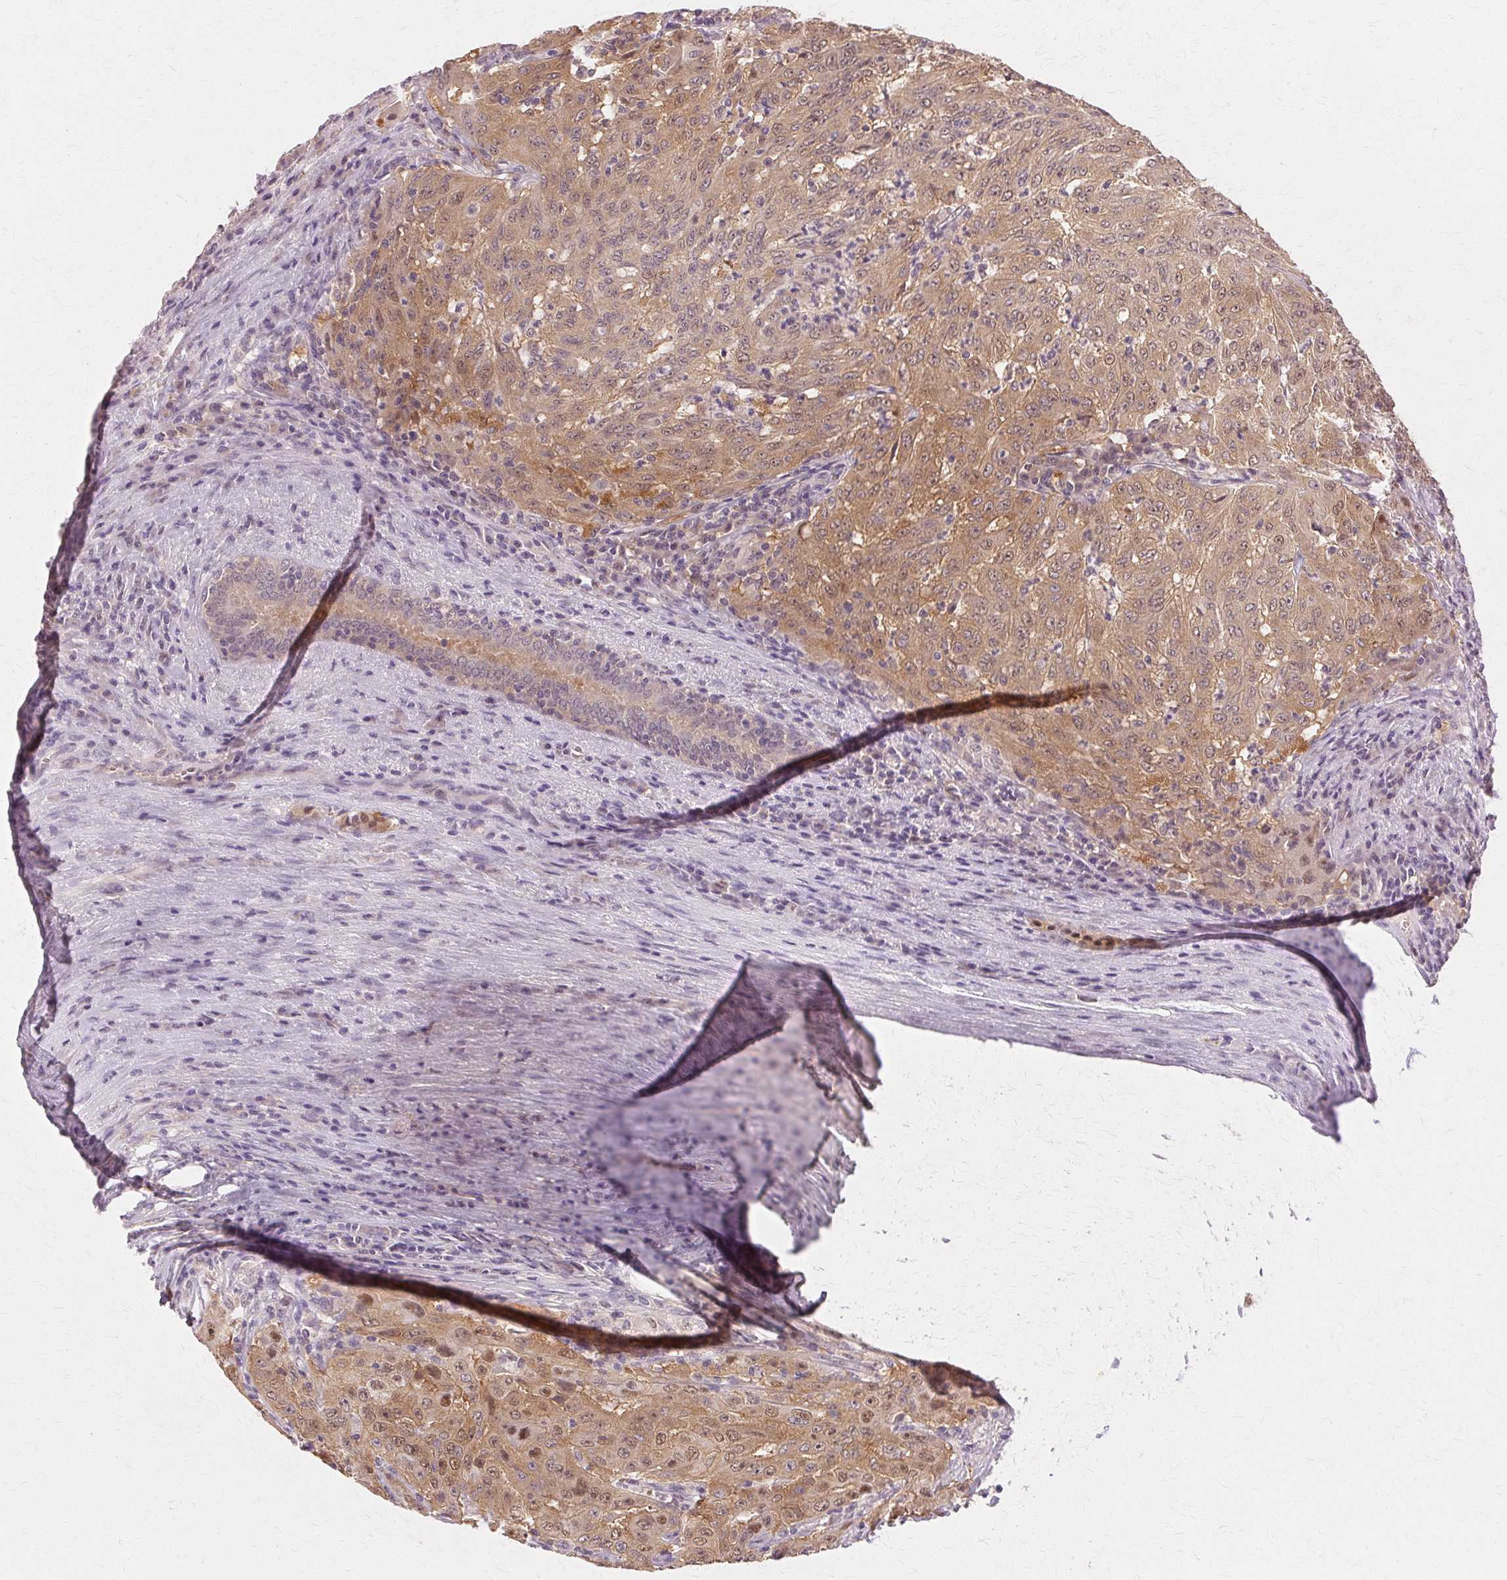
{"staining": {"intensity": "moderate", "quantity": ">75%", "location": "cytoplasmic/membranous,nuclear"}, "tissue": "pancreatic cancer", "cell_type": "Tumor cells", "image_type": "cancer", "snomed": [{"axis": "morphology", "description": "Adenocarcinoma, NOS"}, {"axis": "topography", "description": "Pancreas"}], "caption": "IHC (DAB (3,3'-diaminobenzidine)) staining of human adenocarcinoma (pancreatic) reveals moderate cytoplasmic/membranous and nuclear protein staining in approximately >75% of tumor cells.", "gene": "PRMT5", "patient": {"sex": "male", "age": 63}}